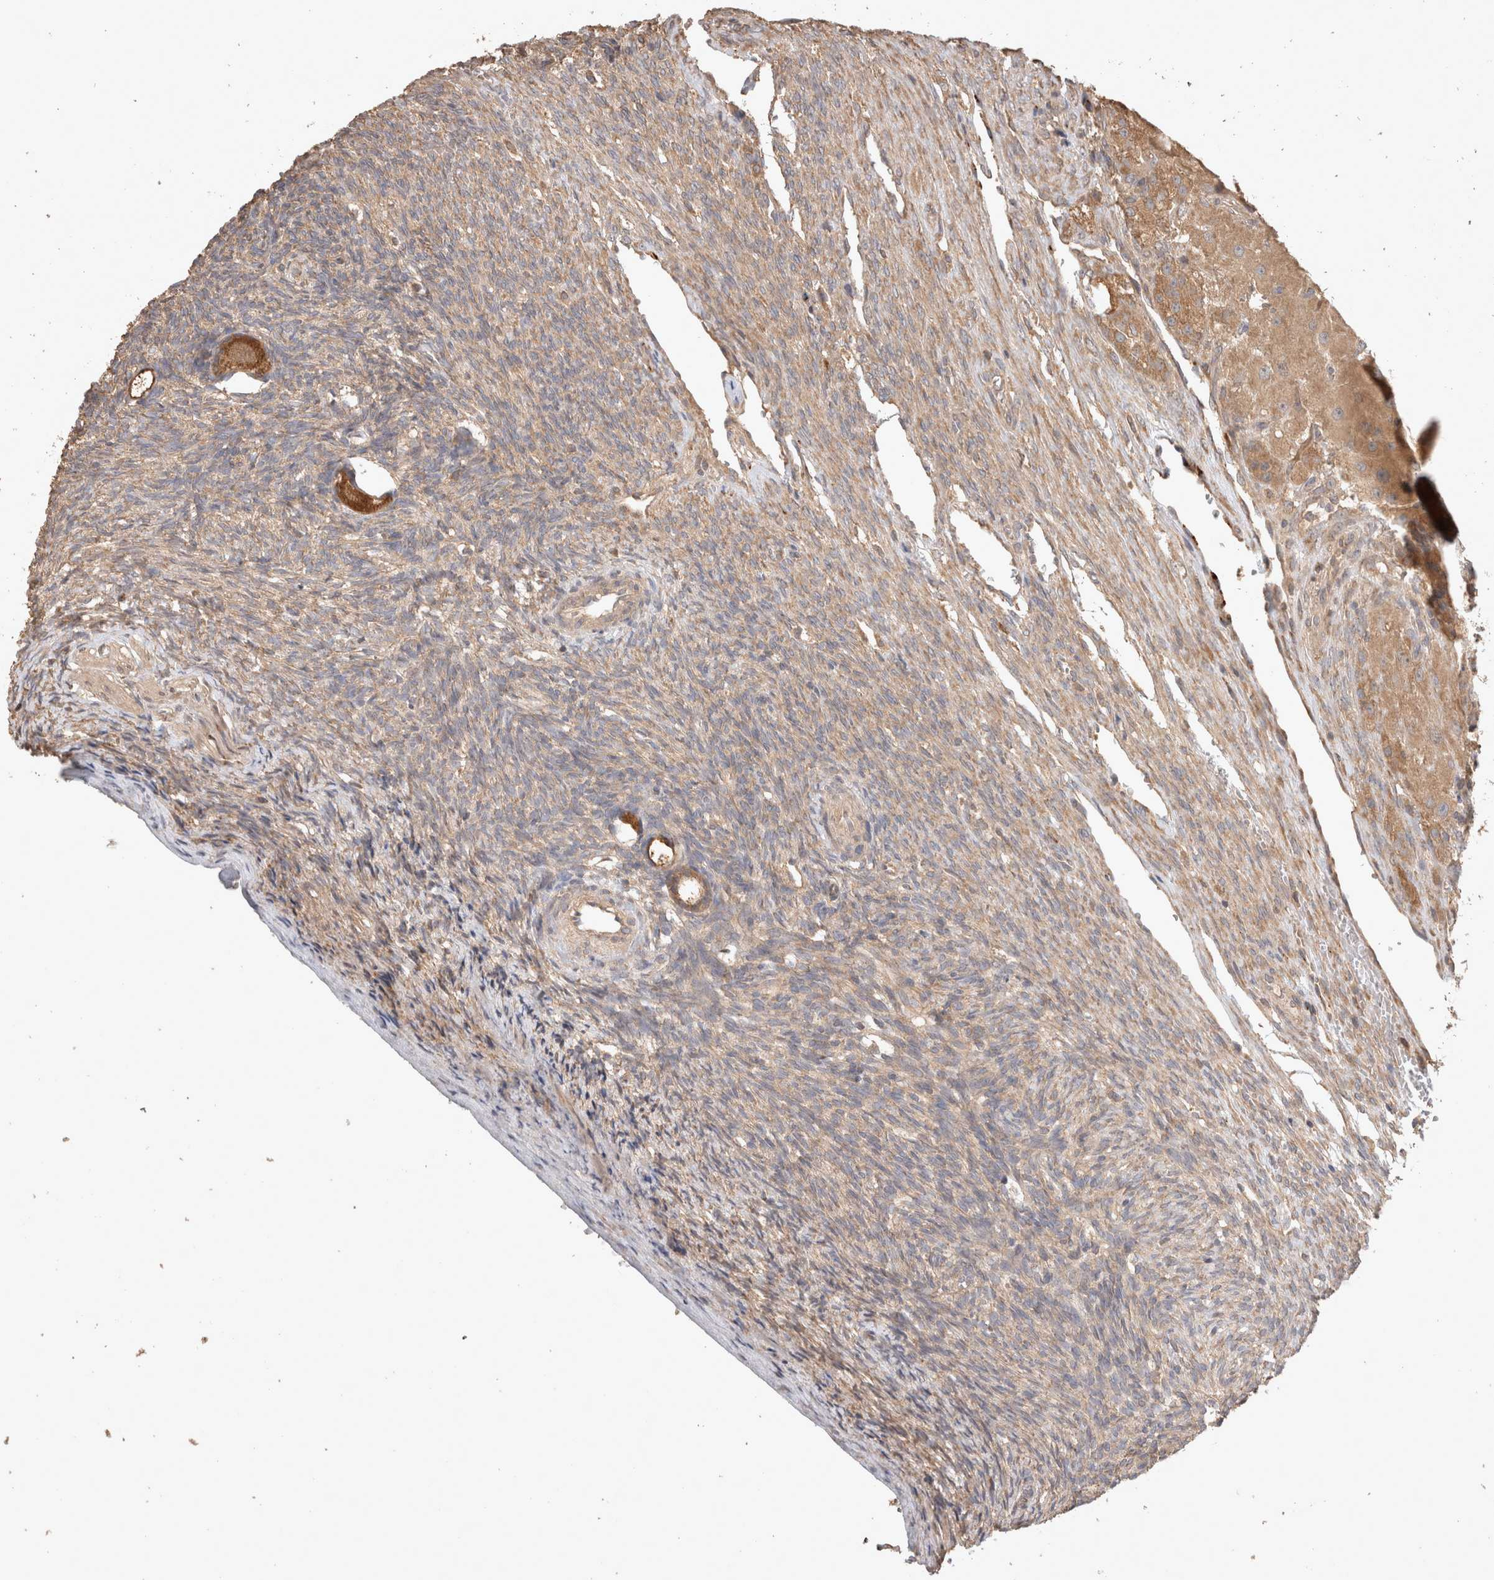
{"staining": {"intensity": "strong", "quantity": ">75%", "location": "cytoplasmic/membranous"}, "tissue": "ovary", "cell_type": "Follicle cells", "image_type": "normal", "snomed": [{"axis": "morphology", "description": "Normal tissue, NOS"}, {"axis": "topography", "description": "Ovary"}], "caption": "Ovary stained with DAB IHC exhibits high levels of strong cytoplasmic/membranous staining in about >75% of follicle cells. Using DAB (3,3'-diaminobenzidine) (brown) and hematoxylin (blue) stains, captured at high magnification using brightfield microscopy.", "gene": "HROB", "patient": {"sex": "female", "age": 34}}